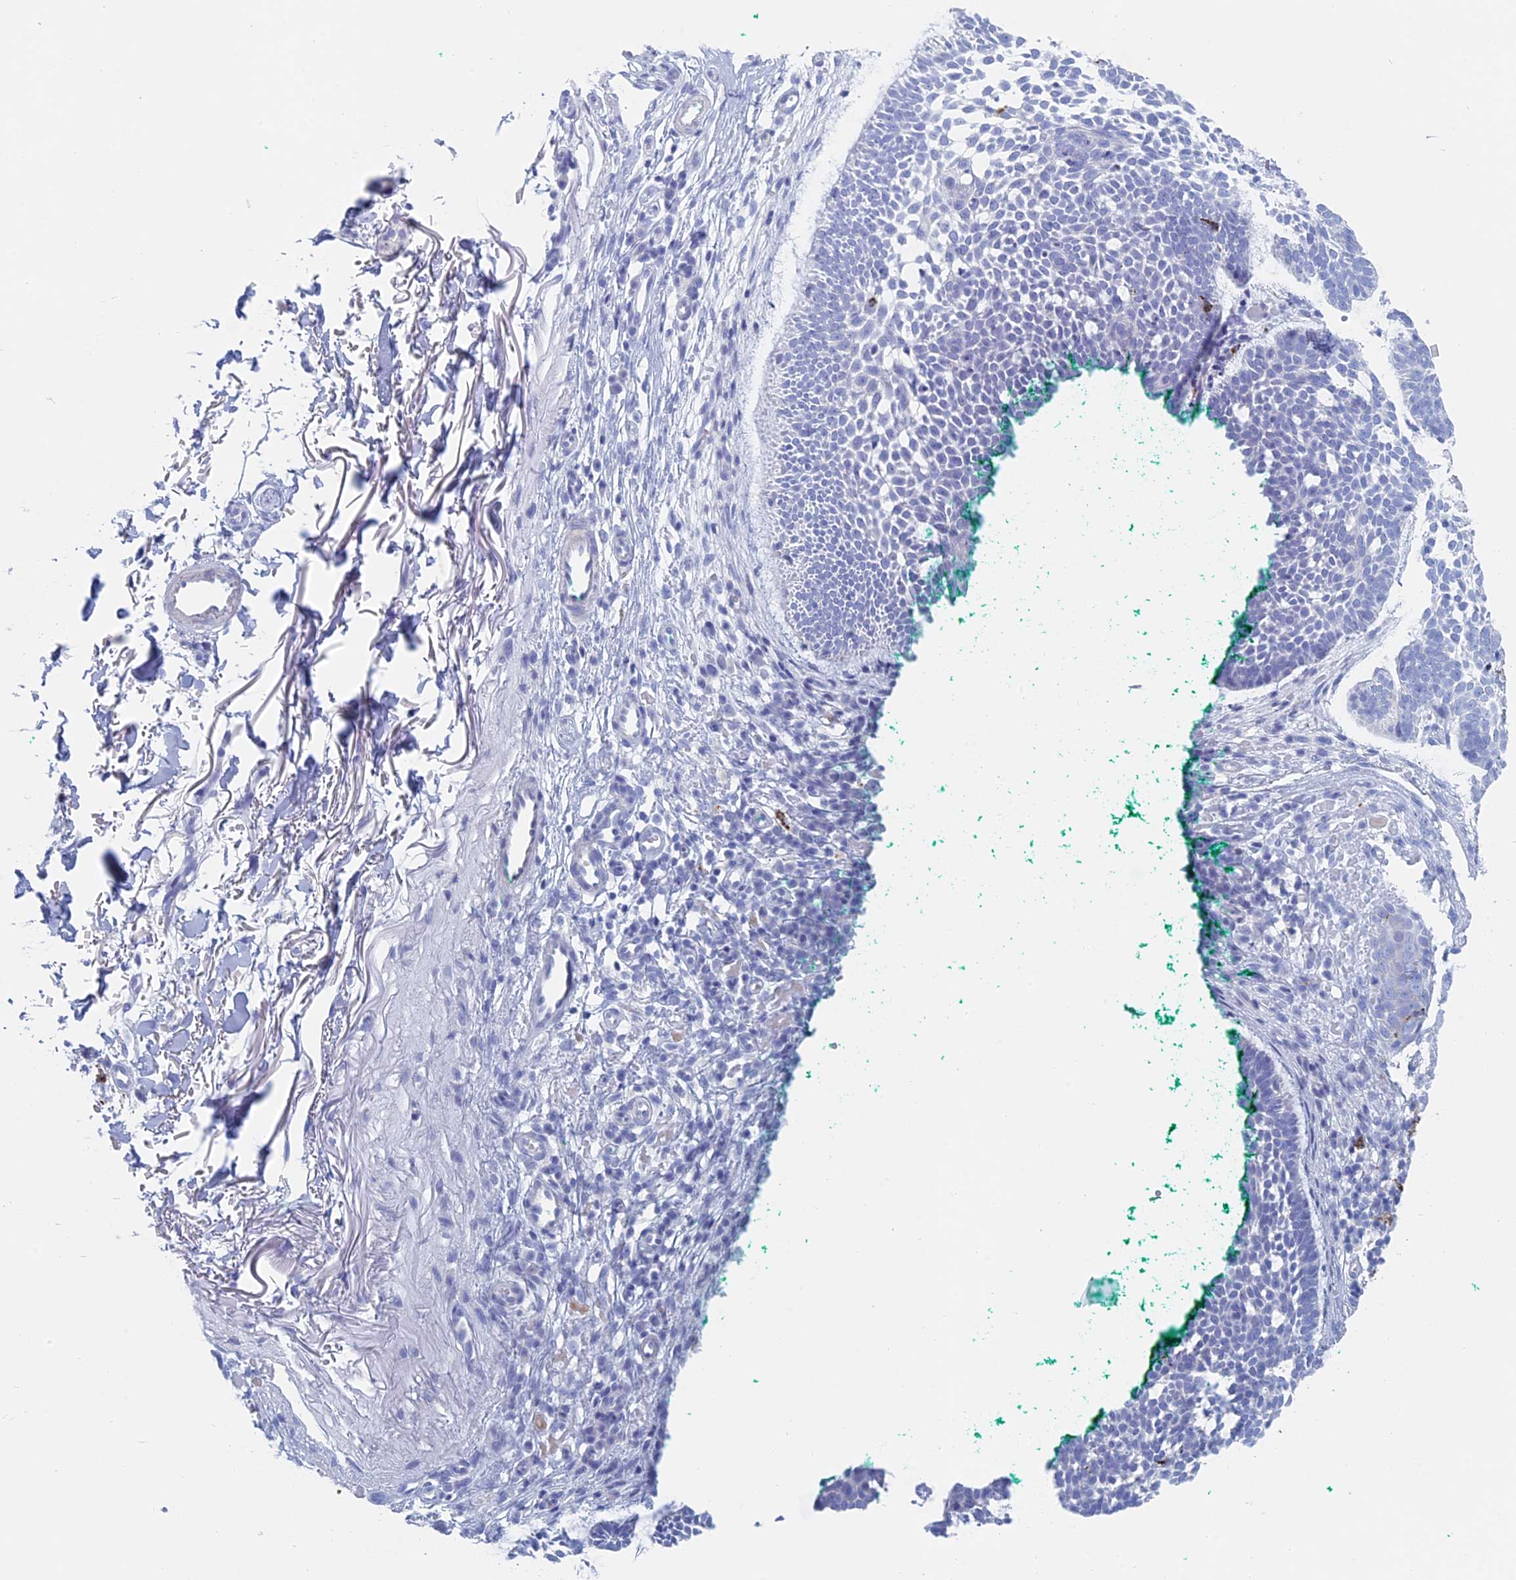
{"staining": {"intensity": "negative", "quantity": "none", "location": "none"}, "tissue": "skin cancer", "cell_type": "Tumor cells", "image_type": "cancer", "snomed": [{"axis": "morphology", "description": "Basal cell carcinoma"}, {"axis": "topography", "description": "Skin"}], "caption": "Tumor cells show no significant positivity in skin cancer. (DAB IHC, high magnification).", "gene": "ALMS1", "patient": {"sex": "male", "age": 85}}